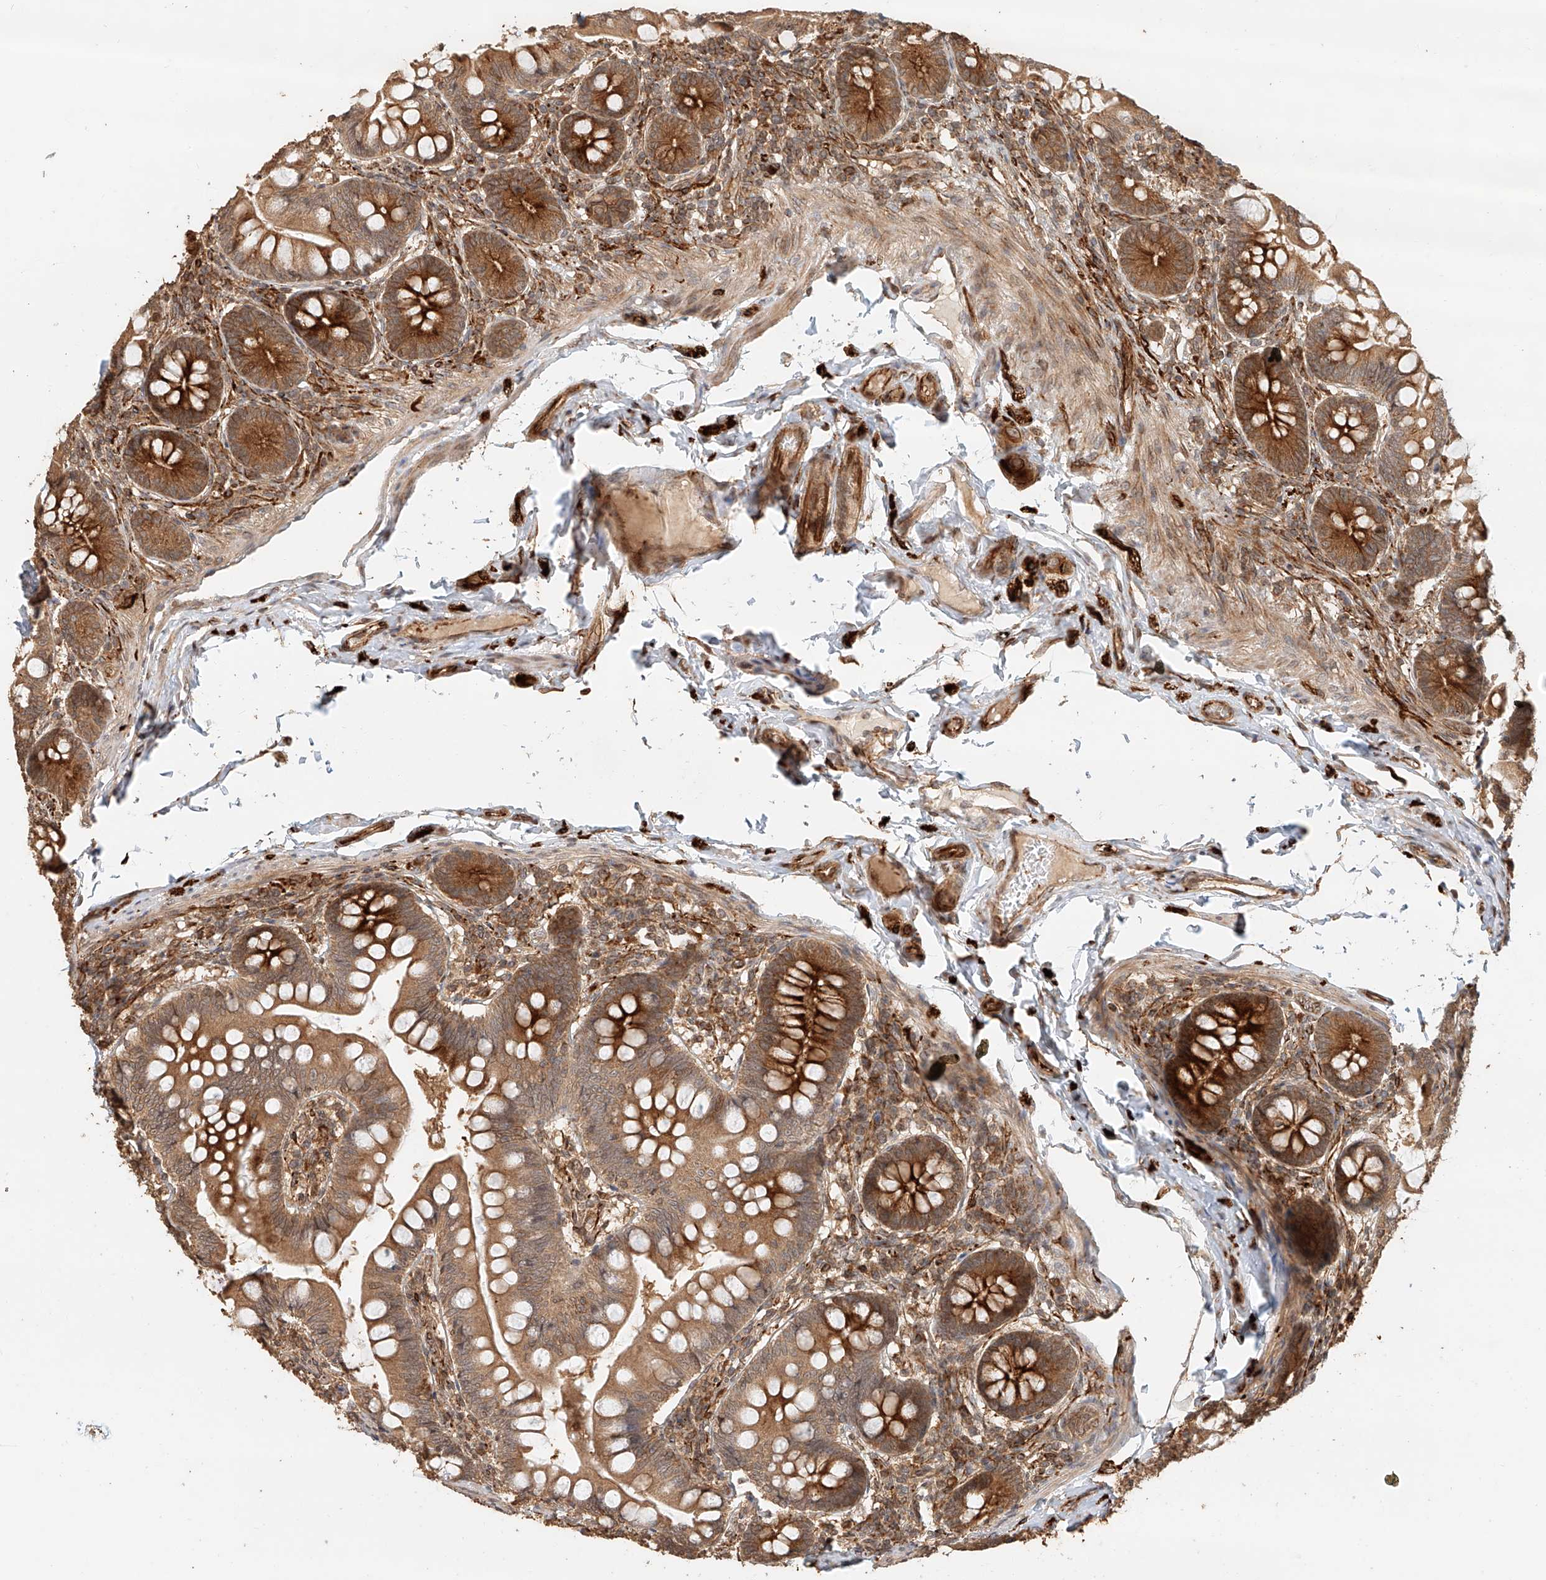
{"staining": {"intensity": "strong", "quantity": ">75%", "location": "cytoplasmic/membranous"}, "tissue": "small intestine", "cell_type": "Glandular cells", "image_type": "normal", "snomed": [{"axis": "morphology", "description": "Normal tissue, NOS"}, {"axis": "topography", "description": "Small intestine"}], "caption": "Glandular cells demonstrate high levels of strong cytoplasmic/membranous positivity in about >75% of cells in benign human small intestine. (IHC, brightfield microscopy, high magnification).", "gene": "NAP1L1", "patient": {"sex": "male", "age": 7}}